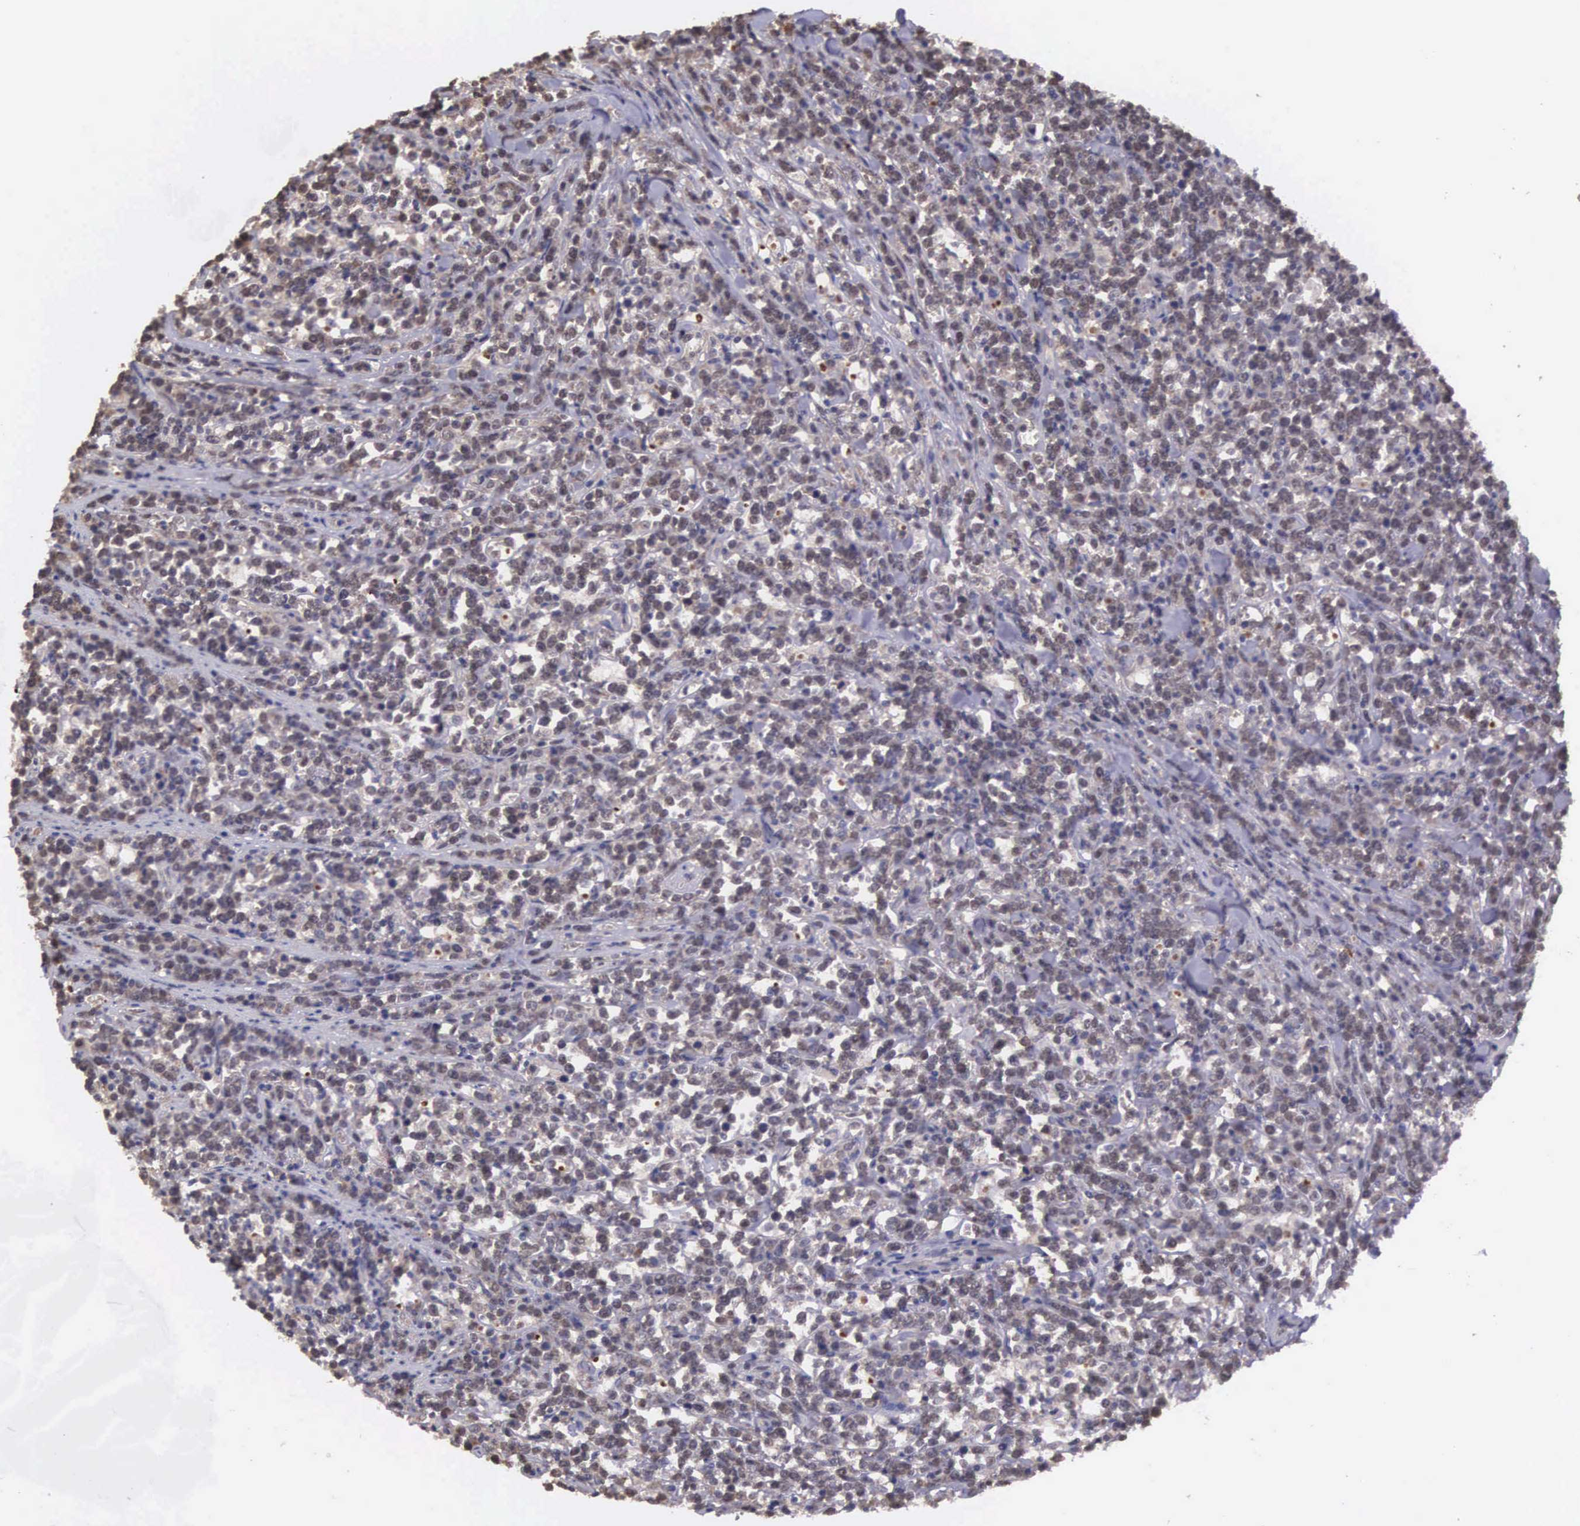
{"staining": {"intensity": "weak", "quantity": ">75%", "location": "cytoplasmic/membranous,nuclear"}, "tissue": "lymphoma", "cell_type": "Tumor cells", "image_type": "cancer", "snomed": [{"axis": "morphology", "description": "Malignant lymphoma, non-Hodgkin's type, High grade"}, {"axis": "topography", "description": "Small intestine"}, {"axis": "topography", "description": "Colon"}], "caption": "Immunohistochemistry (IHC) histopathology image of neoplastic tissue: human malignant lymphoma, non-Hodgkin's type (high-grade) stained using immunohistochemistry (IHC) reveals low levels of weak protein expression localized specifically in the cytoplasmic/membranous and nuclear of tumor cells, appearing as a cytoplasmic/membranous and nuclear brown color.", "gene": "CDC45", "patient": {"sex": "male", "age": 8}}